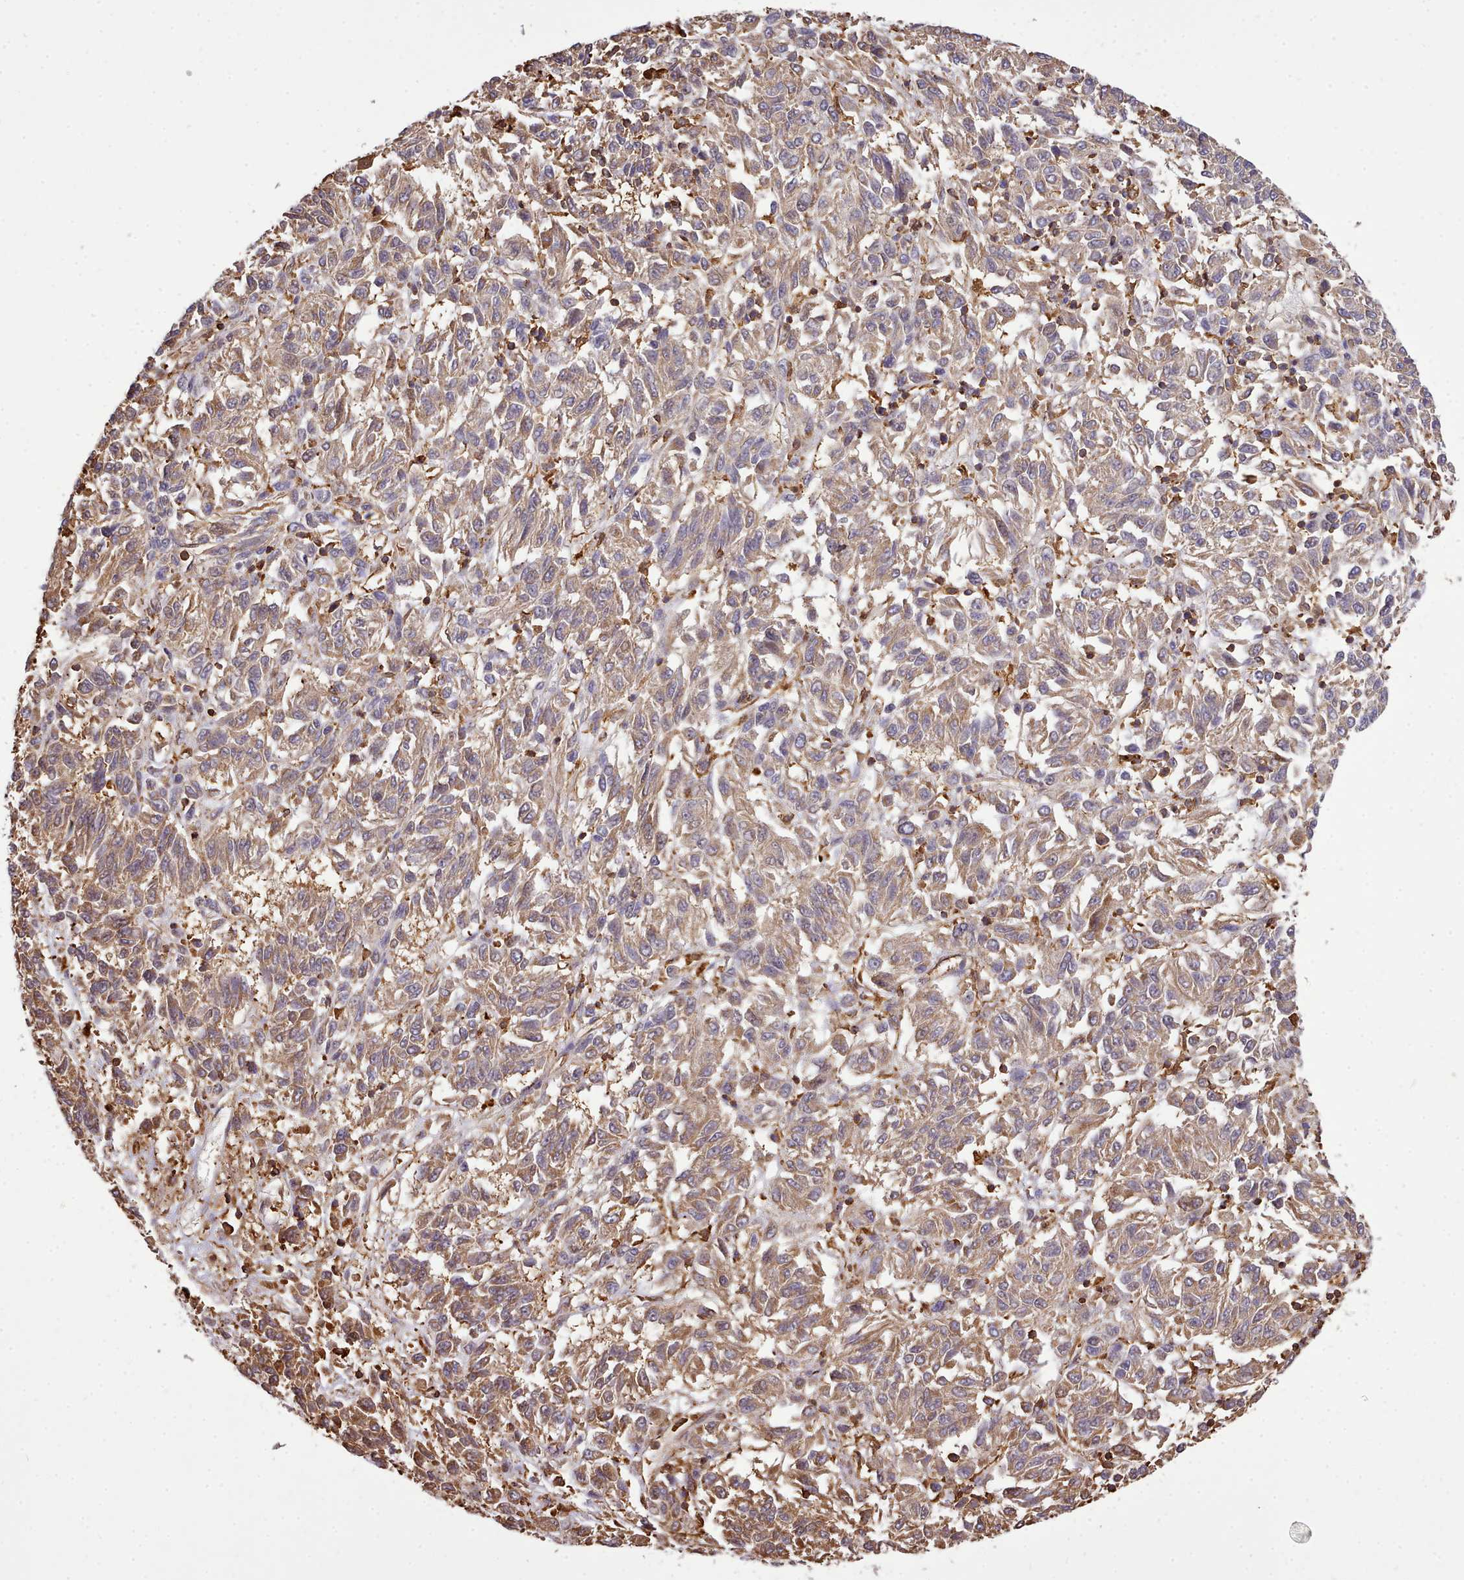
{"staining": {"intensity": "moderate", "quantity": "25%-75%", "location": "cytoplasmic/membranous"}, "tissue": "melanoma", "cell_type": "Tumor cells", "image_type": "cancer", "snomed": [{"axis": "morphology", "description": "Malignant melanoma, Metastatic site"}, {"axis": "topography", "description": "Lung"}], "caption": "Immunohistochemistry (IHC) staining of melanoma, which displays medium levels of moderate cytoplasmic/membranous positivity in approximately 25%-75% of tumor cells indicating moderate cytoplasmic/membranous protein expression. The staining was performed using DAB (3,3'-diaminobenzidine) (brown) for protein detection and nuclei were counterstained in hematoxylin (blue).", "gene": "CAPZA1", "patient": {"sex": "male", "age": 64}}